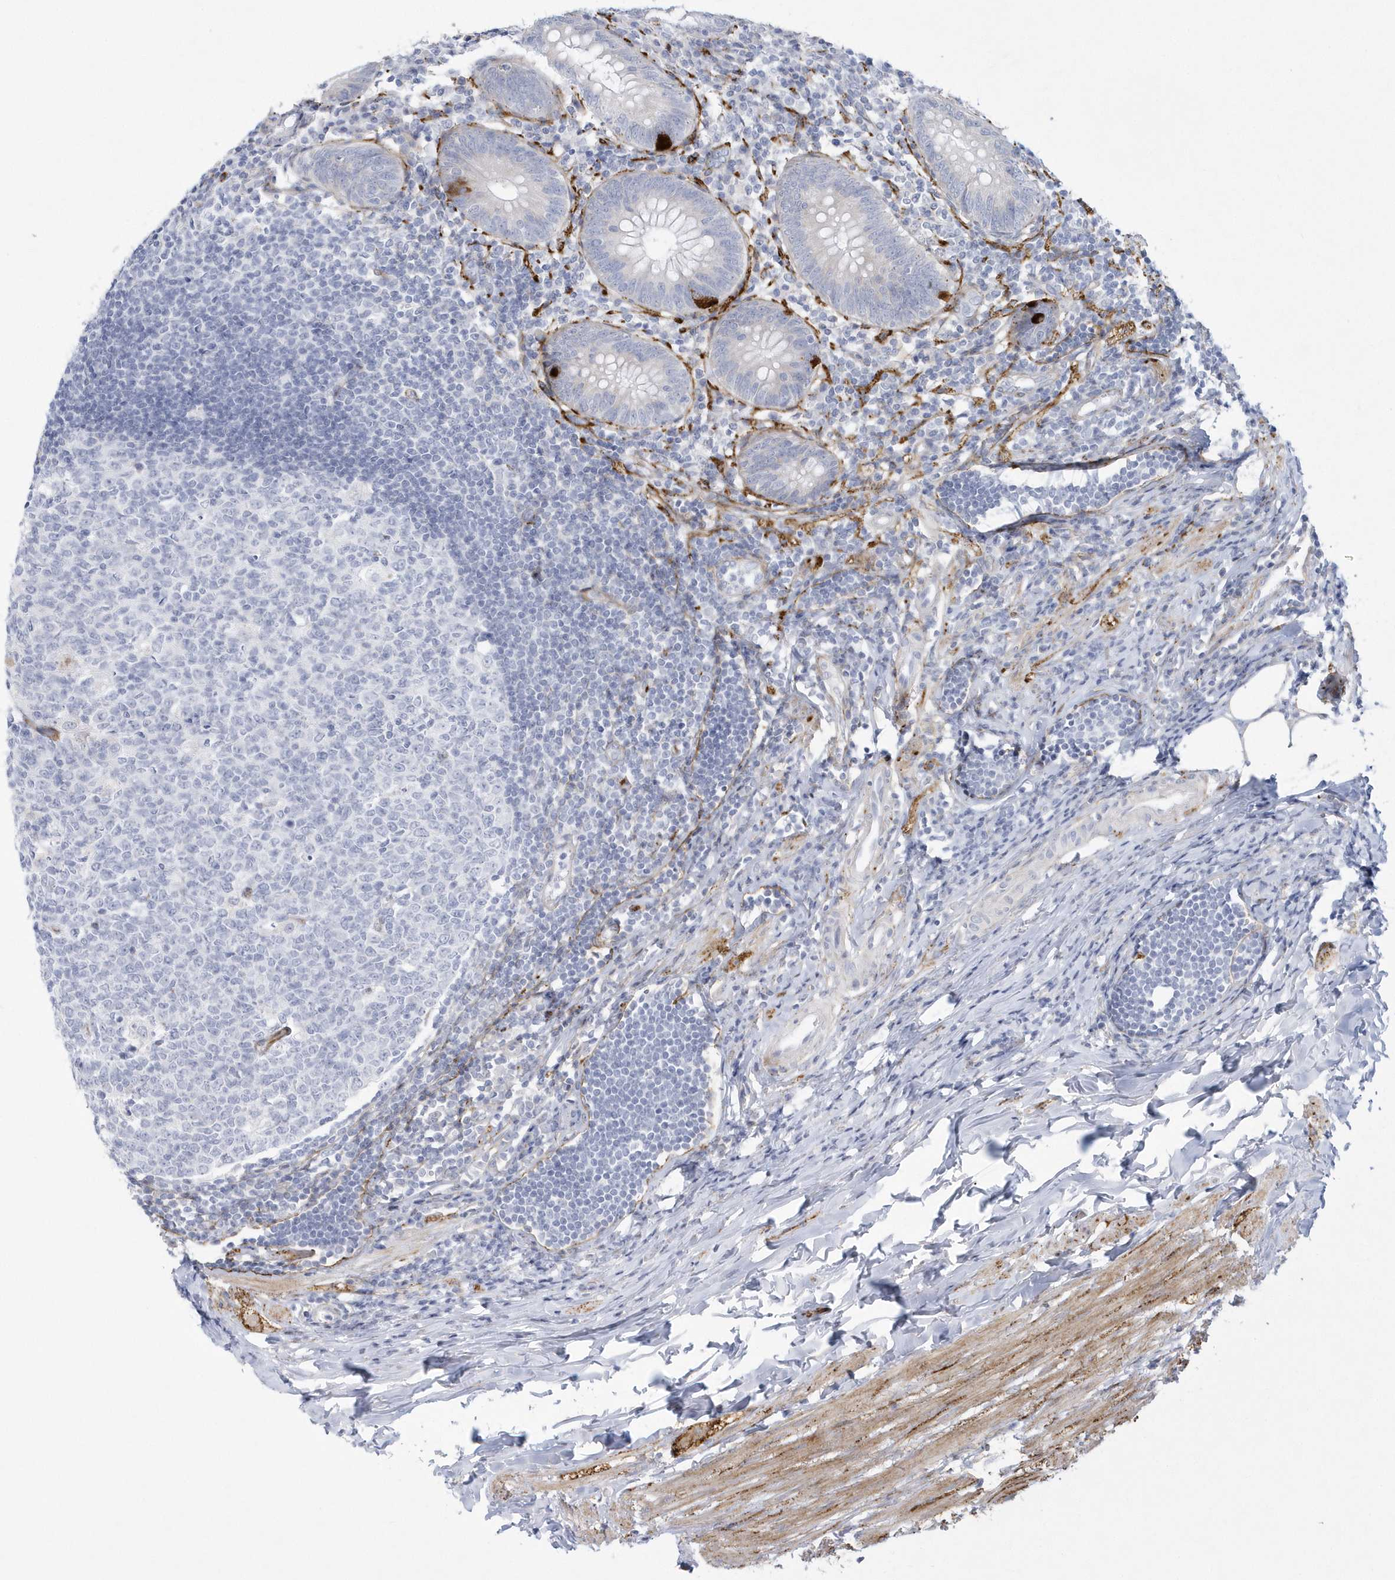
{"staining": {"intensity": "strong", "quantity": "<25%", "location": "cytoplasmic/membranous"}, "tissue": "appendix", "cell_type": "Glandular cells", "image_type": "normal", "snomed": [{"axis": "morphology", "description": "Normal tissue, NOS"}, {"axis": "topography", "description": "Appendix"}], "caption": "Appendix stained for a protein demonstrates strong cytoplasmic/membranous positivity in glandular cells. (brown staining indicates protein expression, while blue staining denotes nuclei).", "gene": "WDR27", "patient": {"sex": "female", "age": 54}}